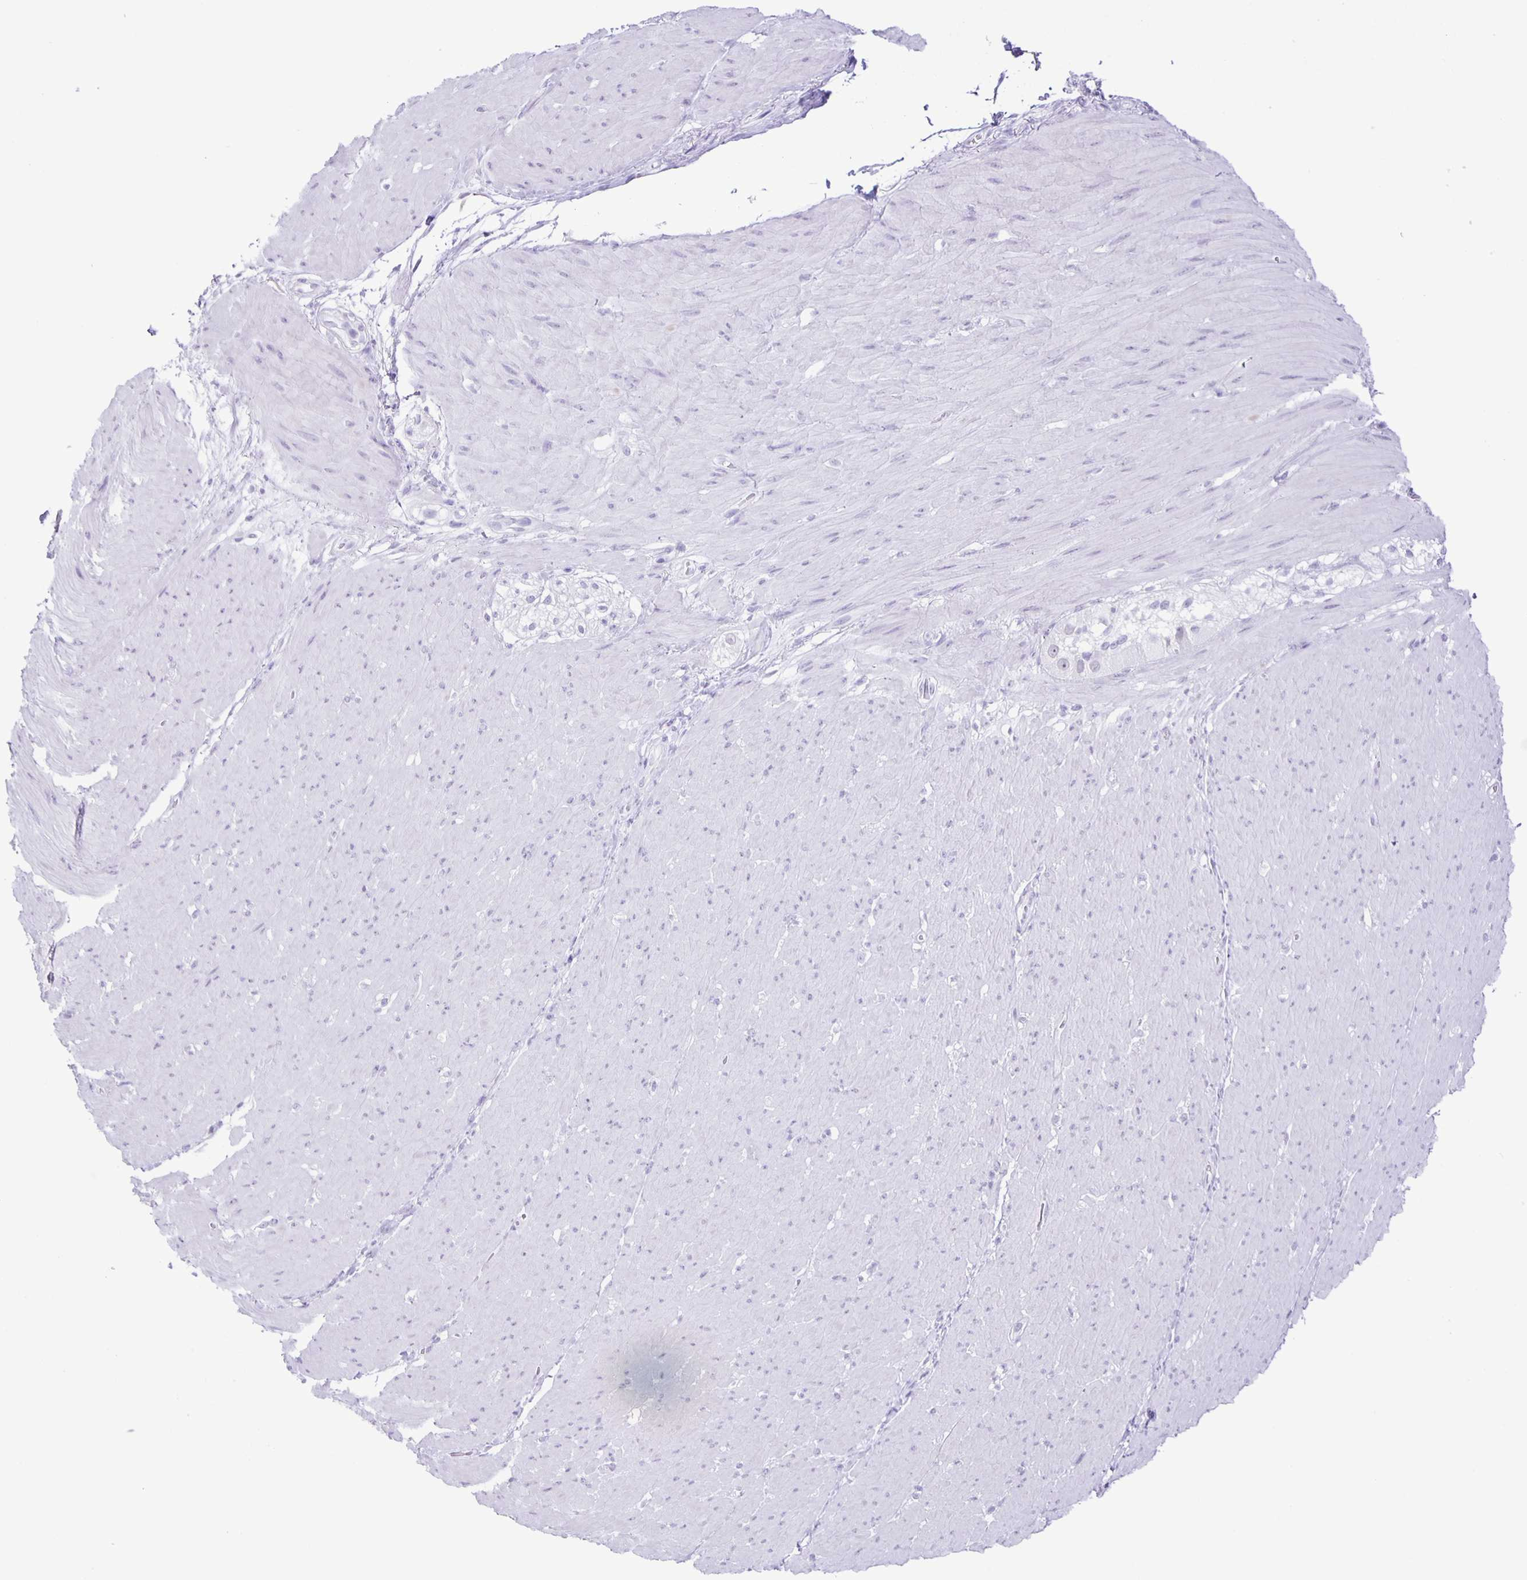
{"staining": {"intensity": "negative", "quantity": "none", "location": "none"}, "tissue": "smooth muscle", "cell_type": "Smooth muscle cells", "image_type": "normal", "snomed": [{"axis": "morphology", "description": "Normal tissue, NOS"}, {"axis": "topography", "description": "Smooth muscle"}, {"axis": "topography", "description": "Rectum"}], "caption": "High power microscopy micrograph of an immunohistochemistry (IHC) photomicrograph of unremarkable smooth muscle, revealing no significant staining in smooth muscle cells. The staining is performed using DAB brown chromogen with nuclei counter-stained in using hematoxylin.", "gene": "EZHIP", "patient": {"sex": "male", "age": 53}}